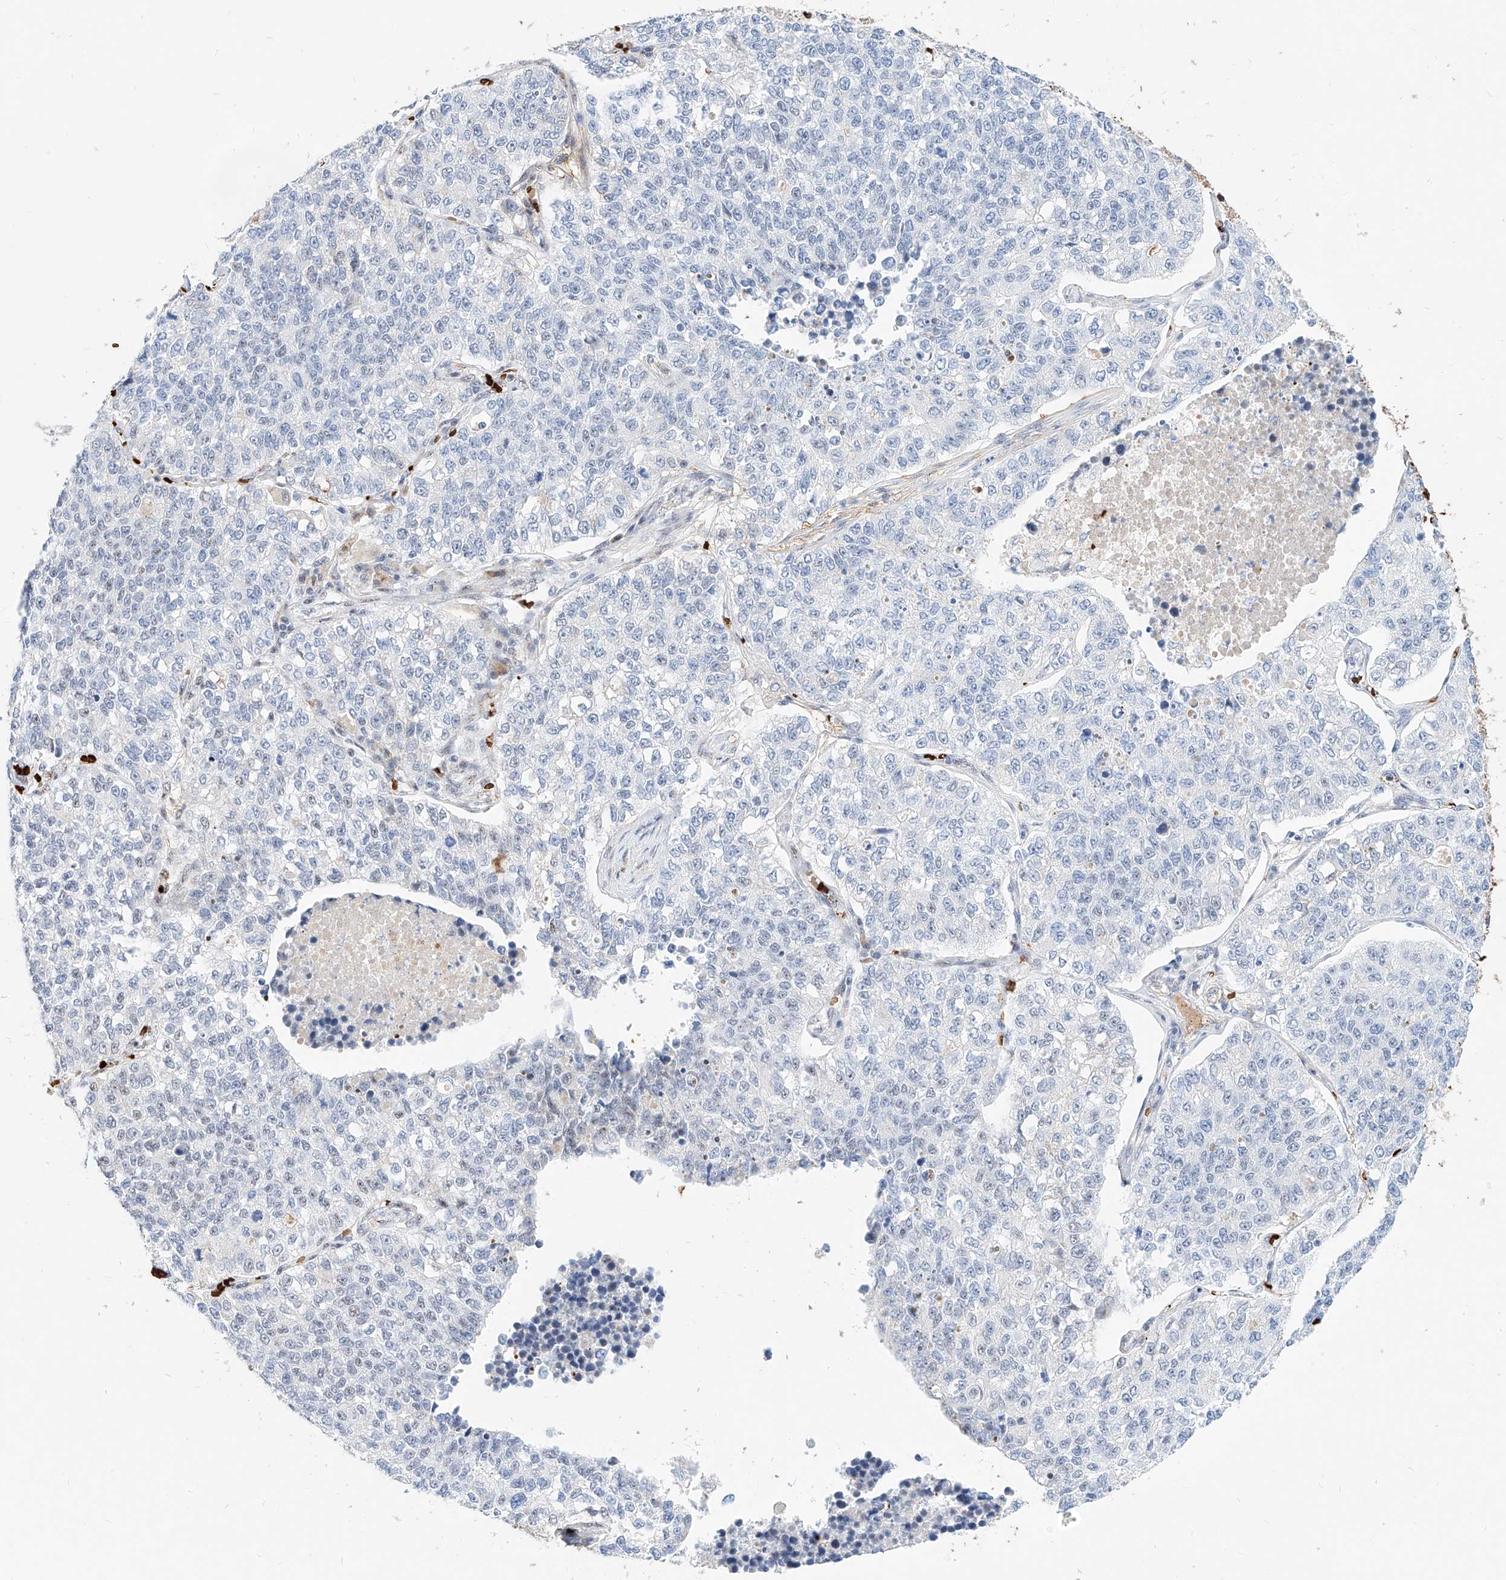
{"staining": {"intensity": "negative", "quantity": "none", "location": "none"}, "tissue": "lung cancer", "cell_type": "Tumor cells", "image_type": "cancer", "snomed": [{"axis": "morphology", "description": "Adenocarcinoma, NOS"}, {"axis": "topography", "description": "Lung"}], "caption": "Immunohistochemical staining of human lung cancer reveals no significant positivity in tumor cells. (IHC, brightfield microscopy, high magnification).", "gene": "ZFP42", "patient": {"sex": "male", "age": 49}}